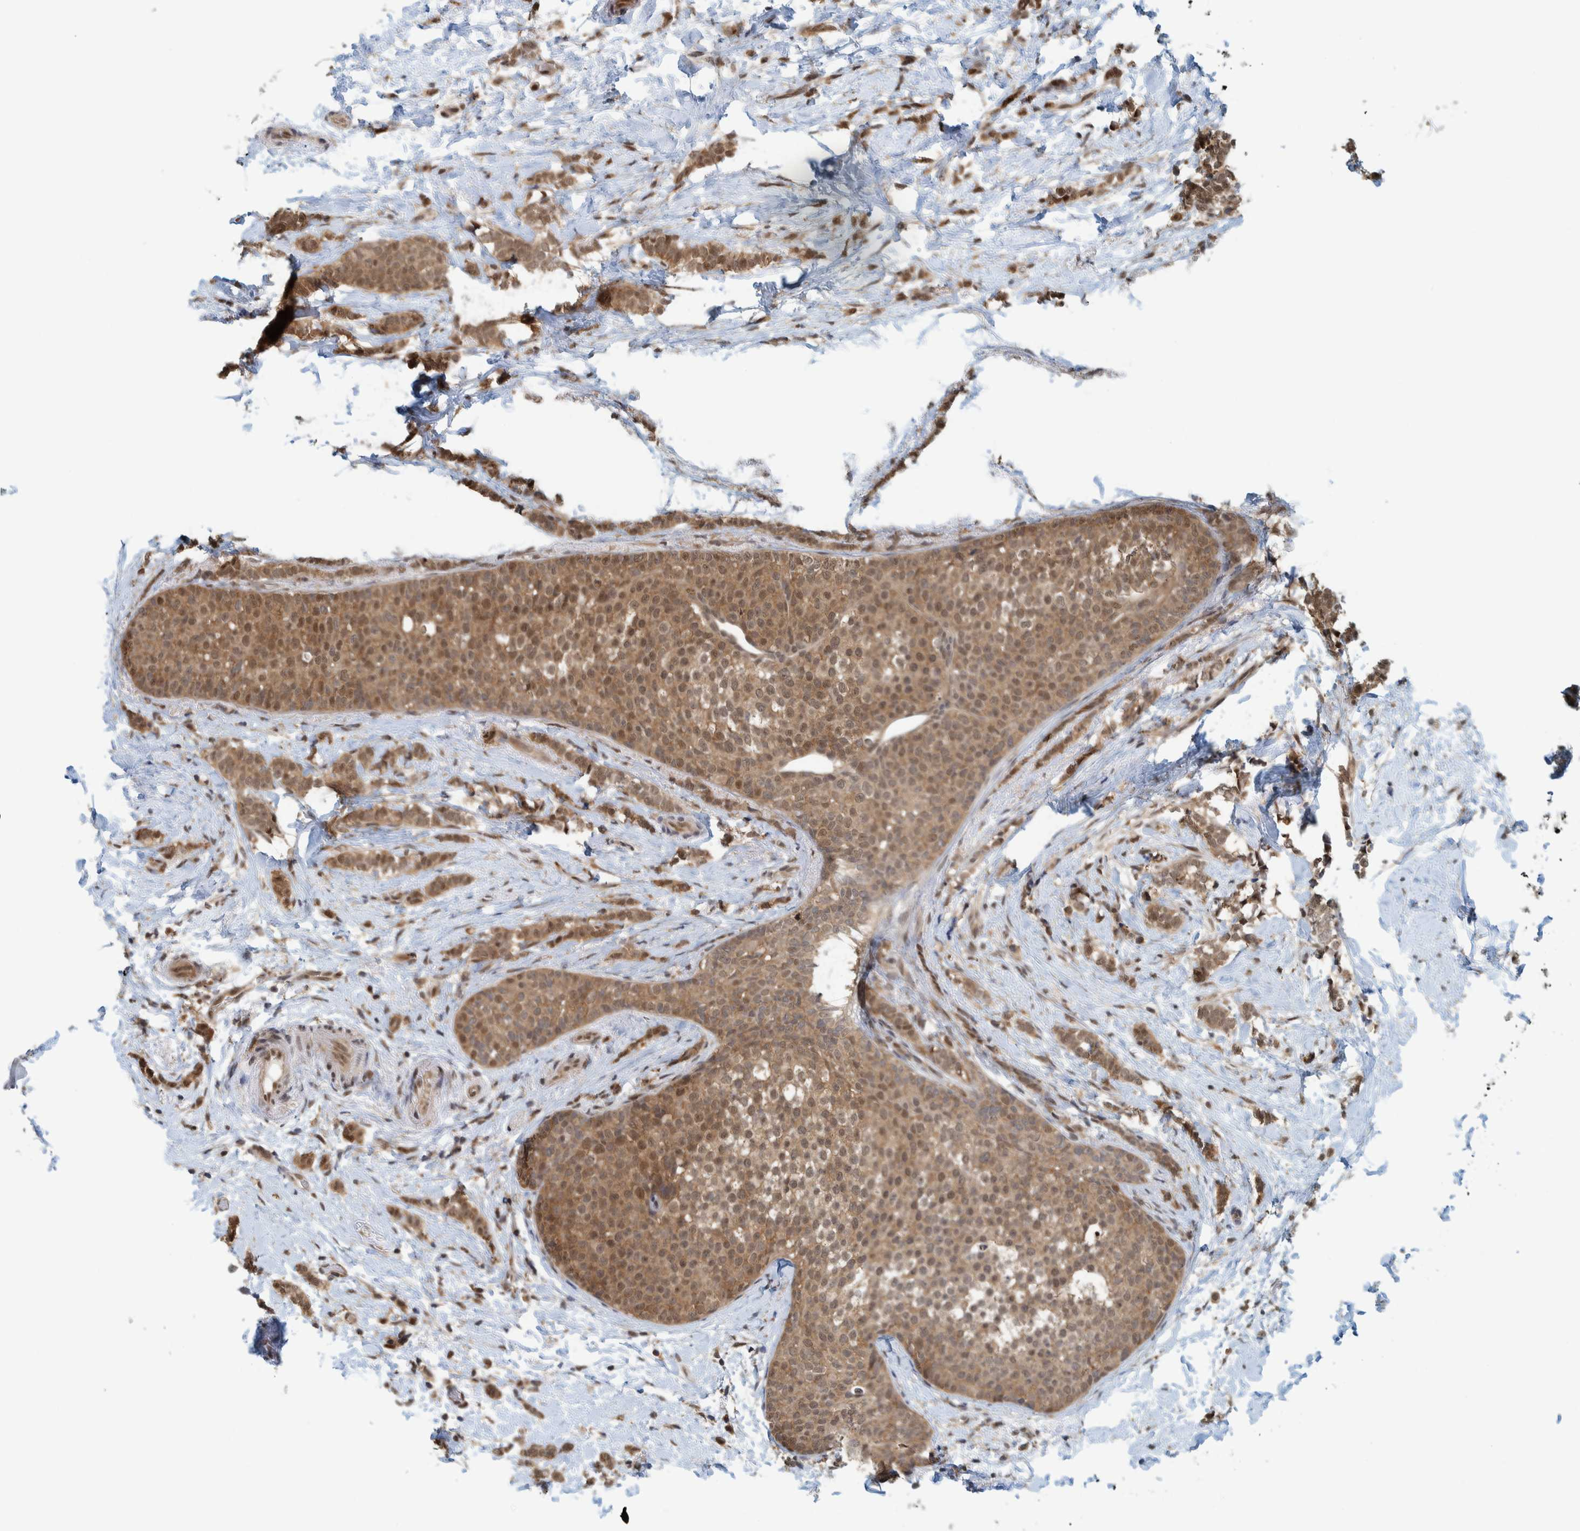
{"staining": {"intensity": "moderate", "quantity": ">75%", "location": "cytoplasmic/membranous,nuclear"}, "tissue": "breast cancer", "cell_type": "Tumor cells", "image_type": "cancer", "snomed": [{"axis": "morphology", "description": "Lobular carcinoma"}, {"axis": "topography", "description": "Breast"}], "caption": "The histopathology image reveals immunohistochemical staining of breast cancer (lobular carcinoma). There is moderate cytoplasmic/membranous and nuclear staining is present in about >75% of tumor cells. (DAB (3,3'-diaminobenzidine) IHC, brown staining for protein, blue staining for nuclei).", "gene": "COPS3", "patient": {"sex": "female", "age": 50}}